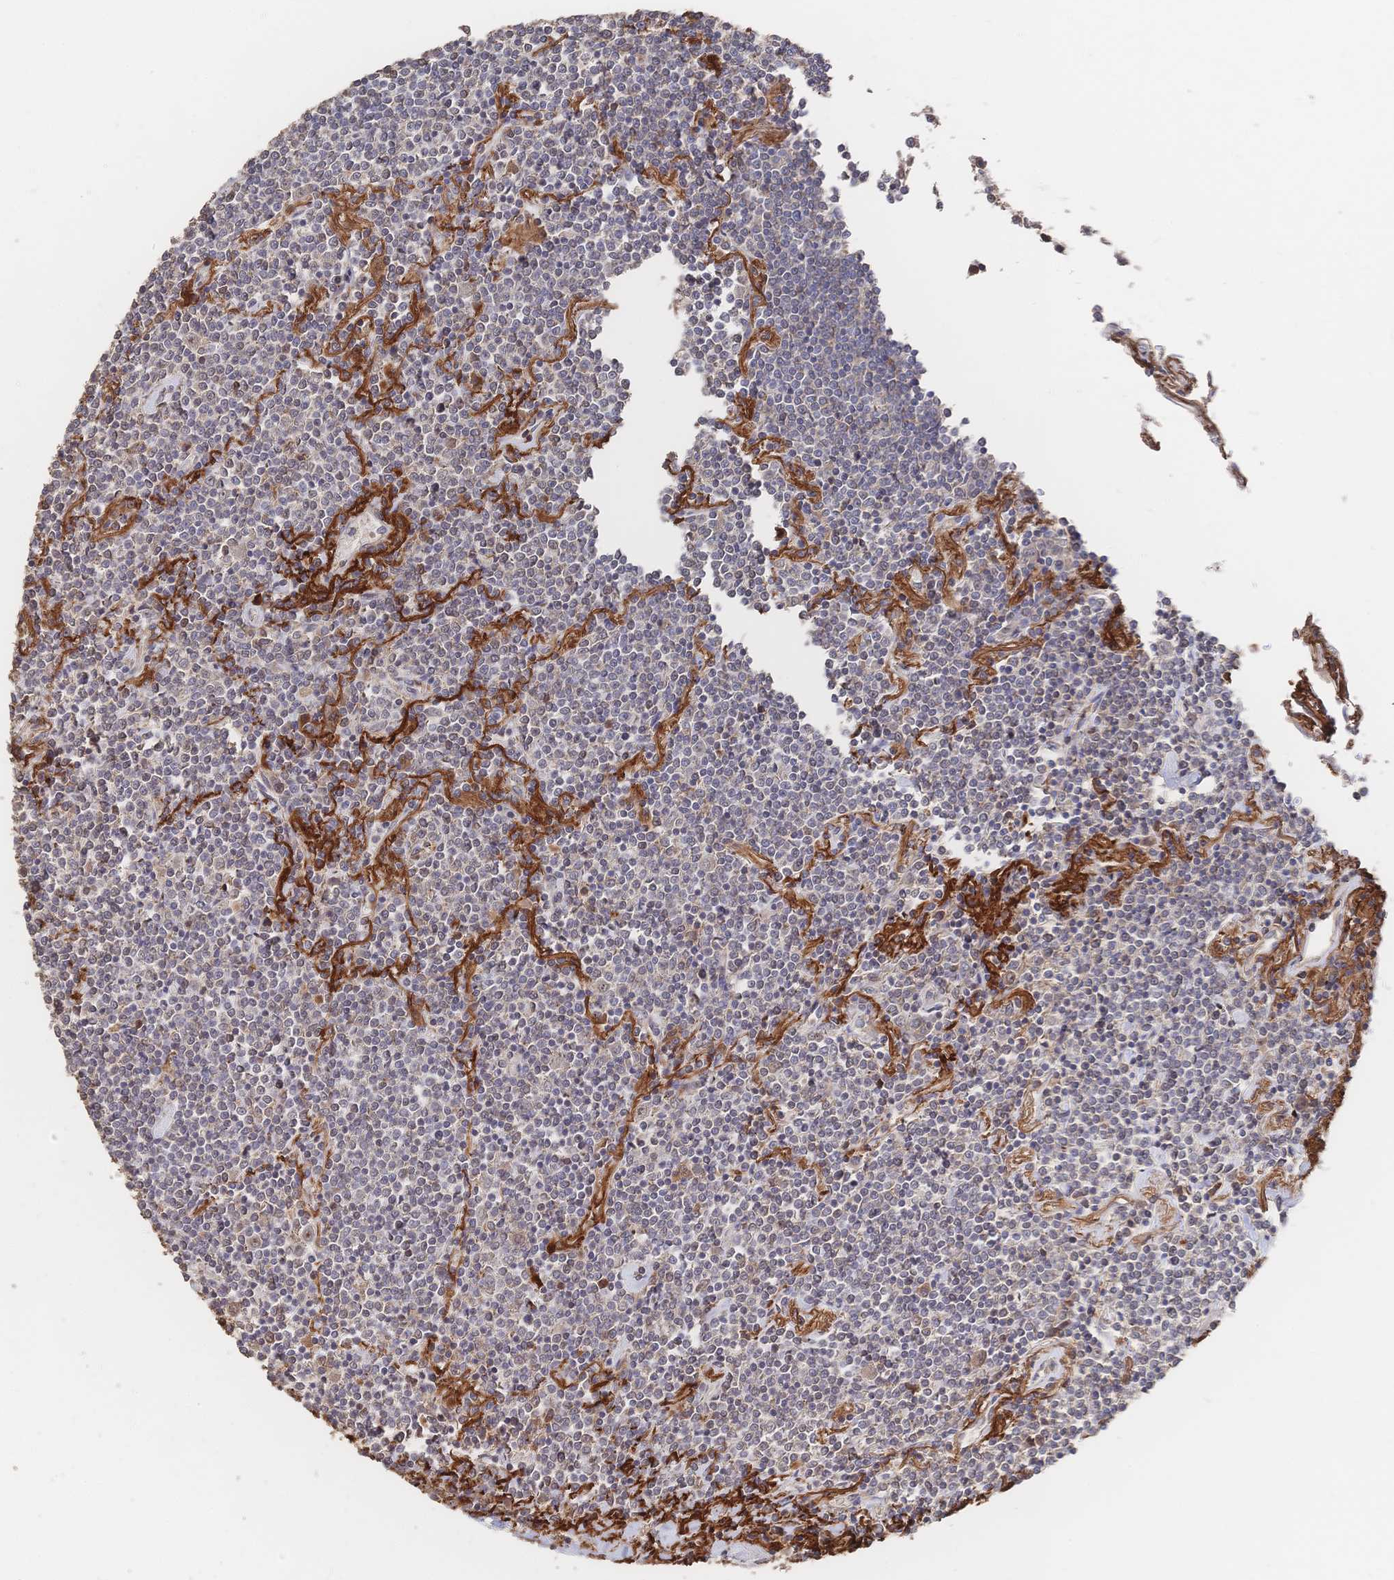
{"staining": {"intensity": "negative", "quantity": "none", "location": "none"}, "tissue": "lymphoma", "cell_type": "Tumor cells", "image_type": "cancer", "snomed": [{"axis": "morphology", "description": "Malignant lymphoma, non-Hodgkin's type, Low grade"}, {"axis": "topography", "description": "Lung"}], "caption": "Immunohistochemical staining of human lymphoma reveals no significant staining in tumor cells.", "gene": "DNAJA4", "patient": {"sex": "female", "age": 71}}